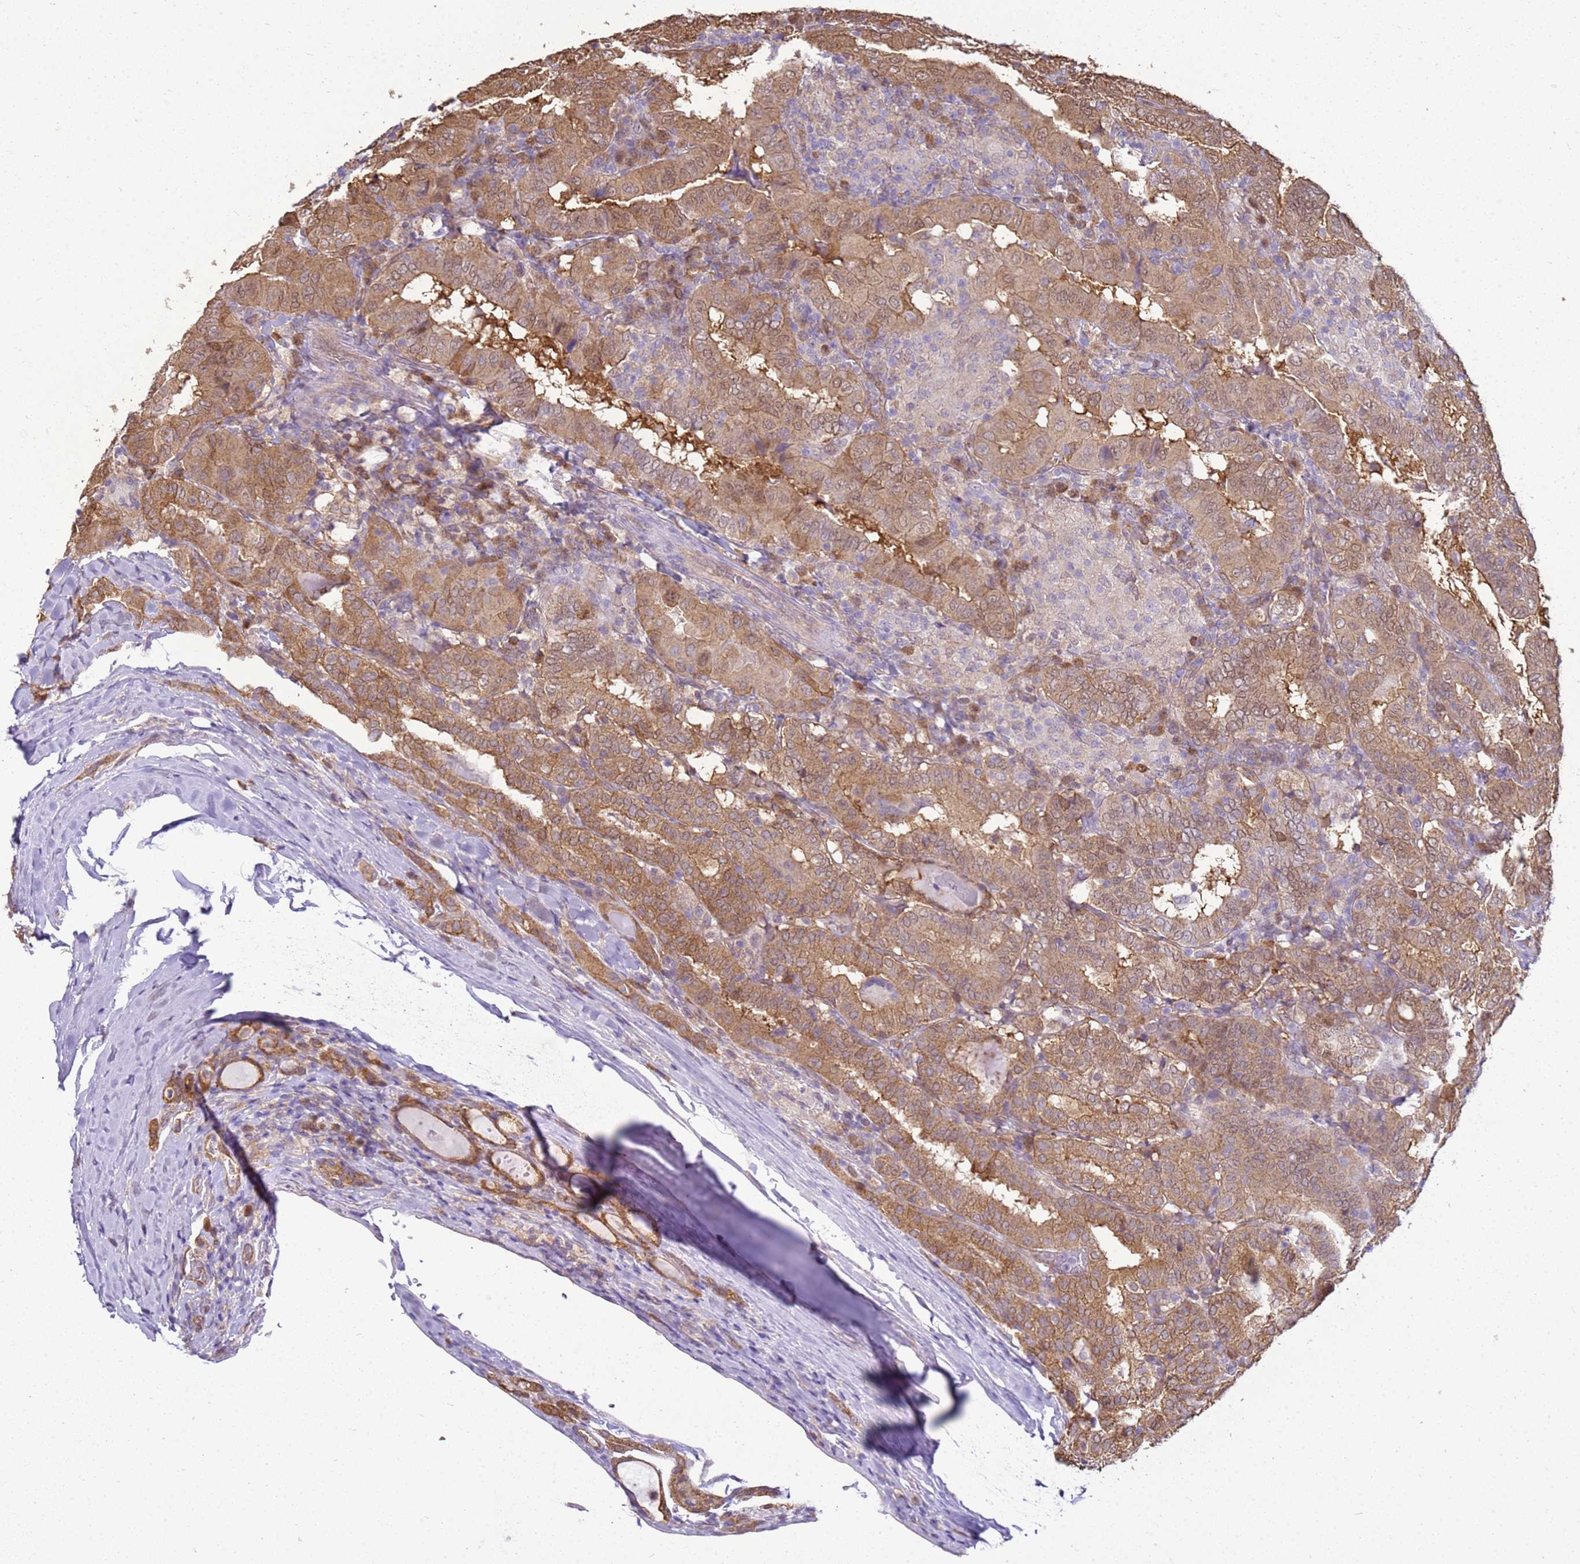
{"staining": {"intensity": "moderate", "quantity": ">75%", "location": "cytoplasmic/membranous"}, "tissue": "thyroid cancer", "cell_type": "Tumor cells", "image_type": "cancer", "snomed": [{"axis": "morphology", "description": "Papillary adenocarcinoma, NOS"}, {"axis": "topography", "description": "Thyroid gland"}], "caption": "Papillary adenocarcinoma (thyroid) stained with immunohistochemistry shows moderate cytoplasmic/membranous expression in about >75% of tumor cells. The protein is shown in brown color, while the nuclei are stained blue.", "gene": "YWHAE", "patient": {"sex": "female", "age": 72}}